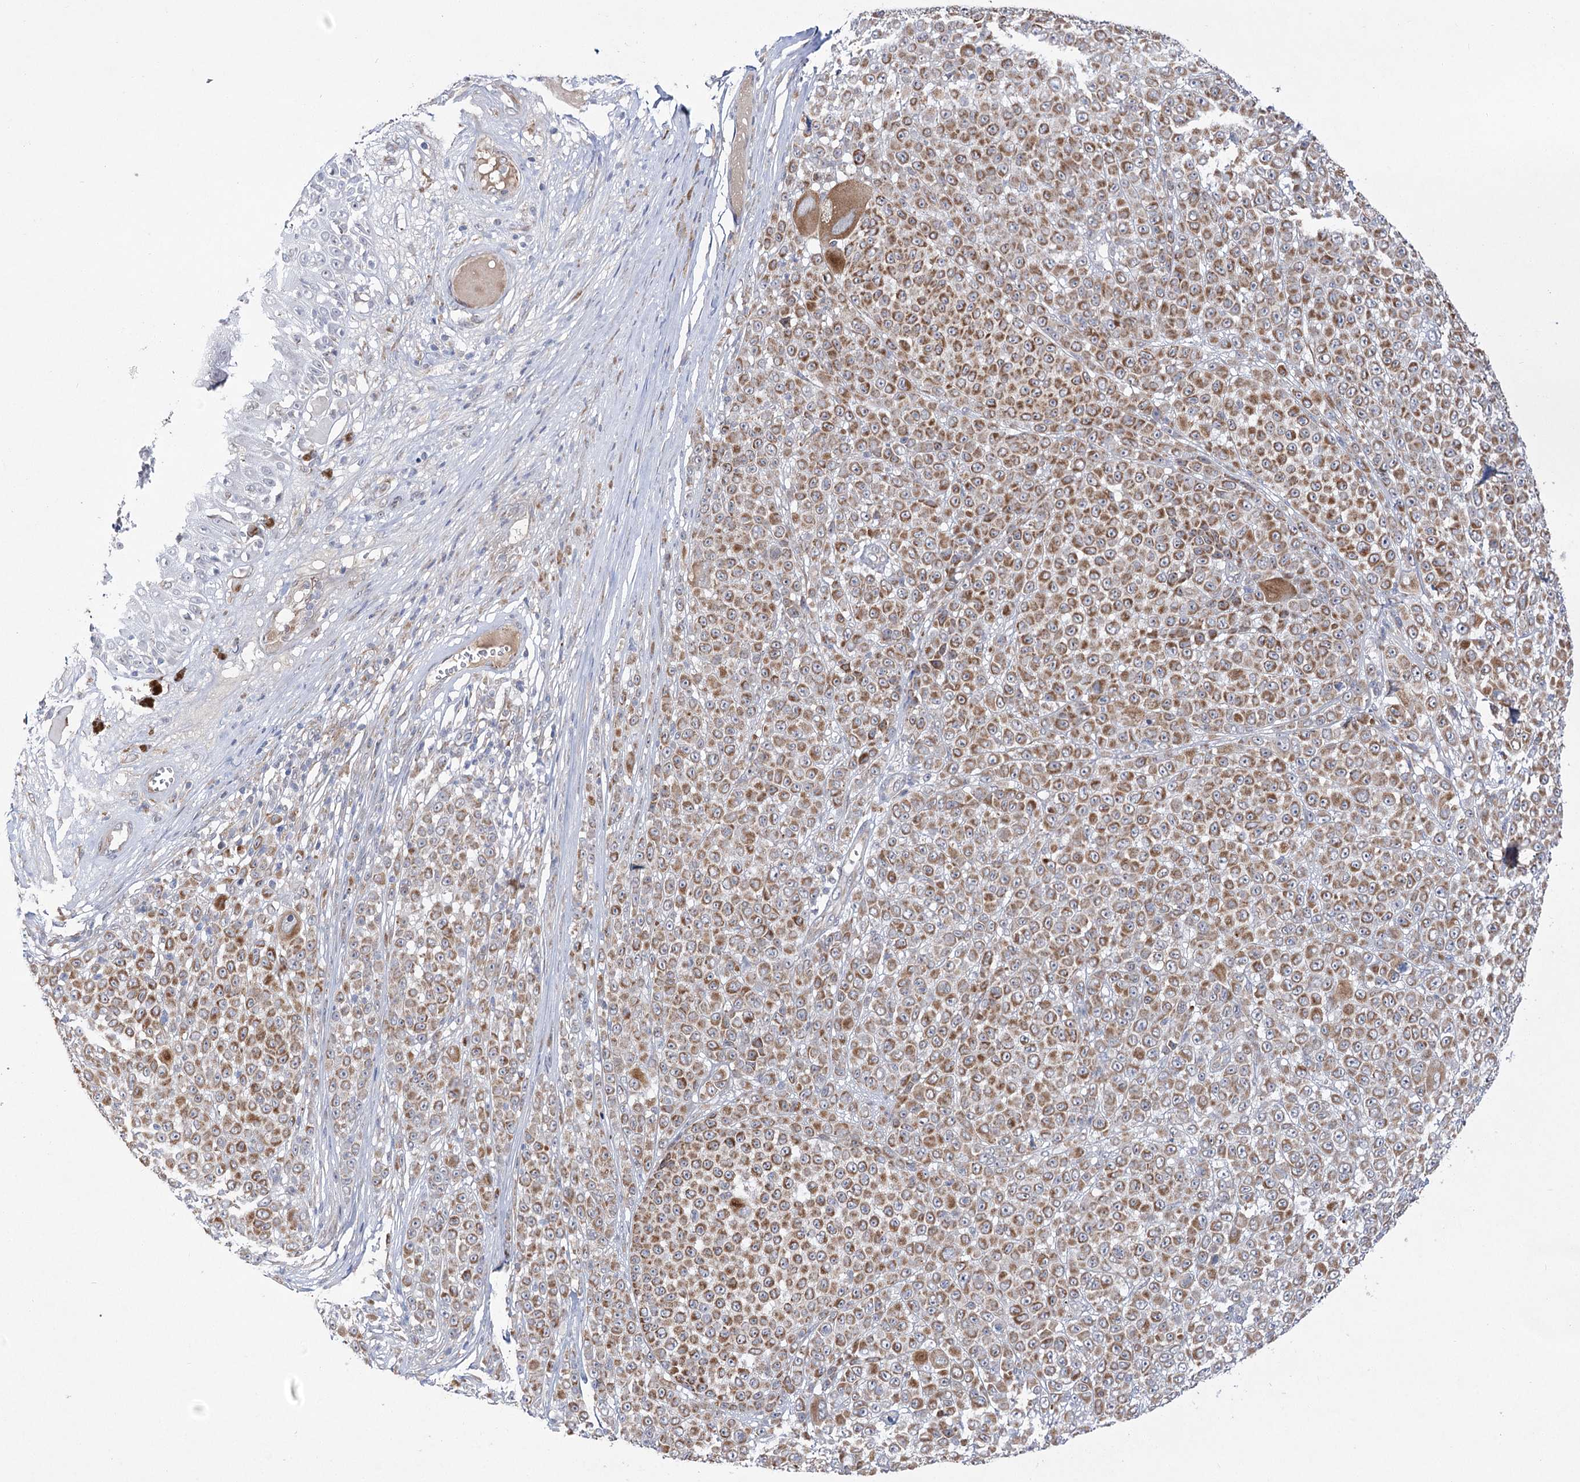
{"staining": {"intensity": "moderate", "quantity": ">75%", "location": "cytoplasmic/membranous"}, "tissue": "melanoma", "cell_type": "Tumor cells", "image_type": "cancer", "snomed": [{"axis": "morphology", "description": "Malignant melanoma, NOS"}, {"axis": "topography", "description": "Skin"}], "caption": "Immunohistochemical staining of human malignant melanoma shows moderate cytoplasmic/membranous protein expression in approximately >75% of tumor cells. (DAB (3,3'-diaminobenzidine) = brown stain, brightfield microscopy at high magnification).", "gene": "ECHDC3", "patient": {"sex": "female", "age": 94}}